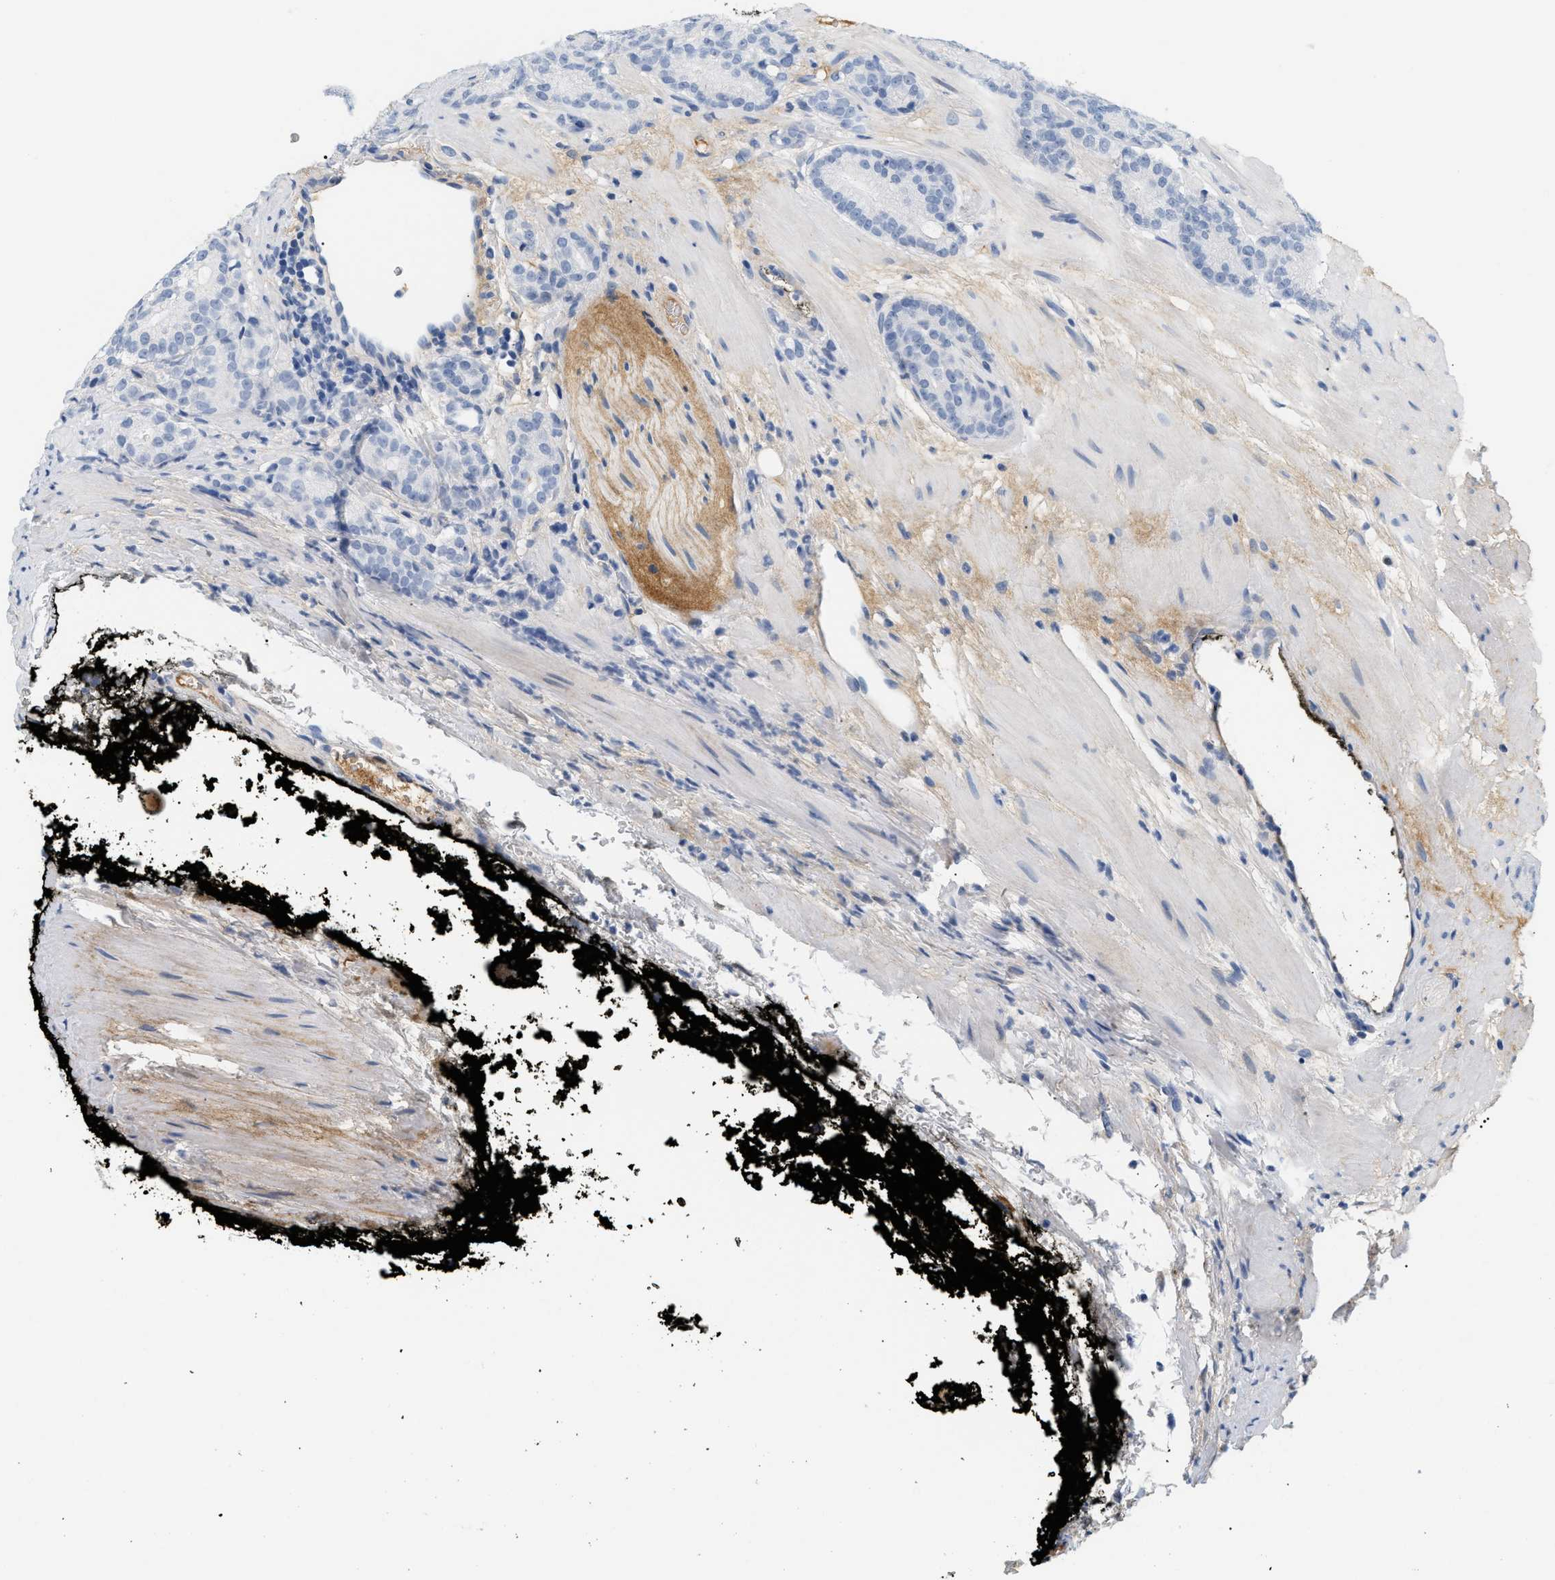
{"staining": {"intensity": "negative", "quantity": "none", "location": "none"}, "tissue": "prostate cancer", "cell_type": "Tumor cells", "image_type": "cancer", "snomed": [{"axis": "morphology", "description": "Adenocarcinoma, High grade"}, {"axis": "topography", "description": "Prostate"}], "caption": "Tumor cells show no significant protein expression in adenocarcinoma (high-grade) (prostate). The staining was performed using DAB to visualize the protein expression in brown, while the nuclei were stained in blue with hematoxylin (Magnification: 20x).", "gene": "CFH", "patient": {"sex": "male", "age": 61}}